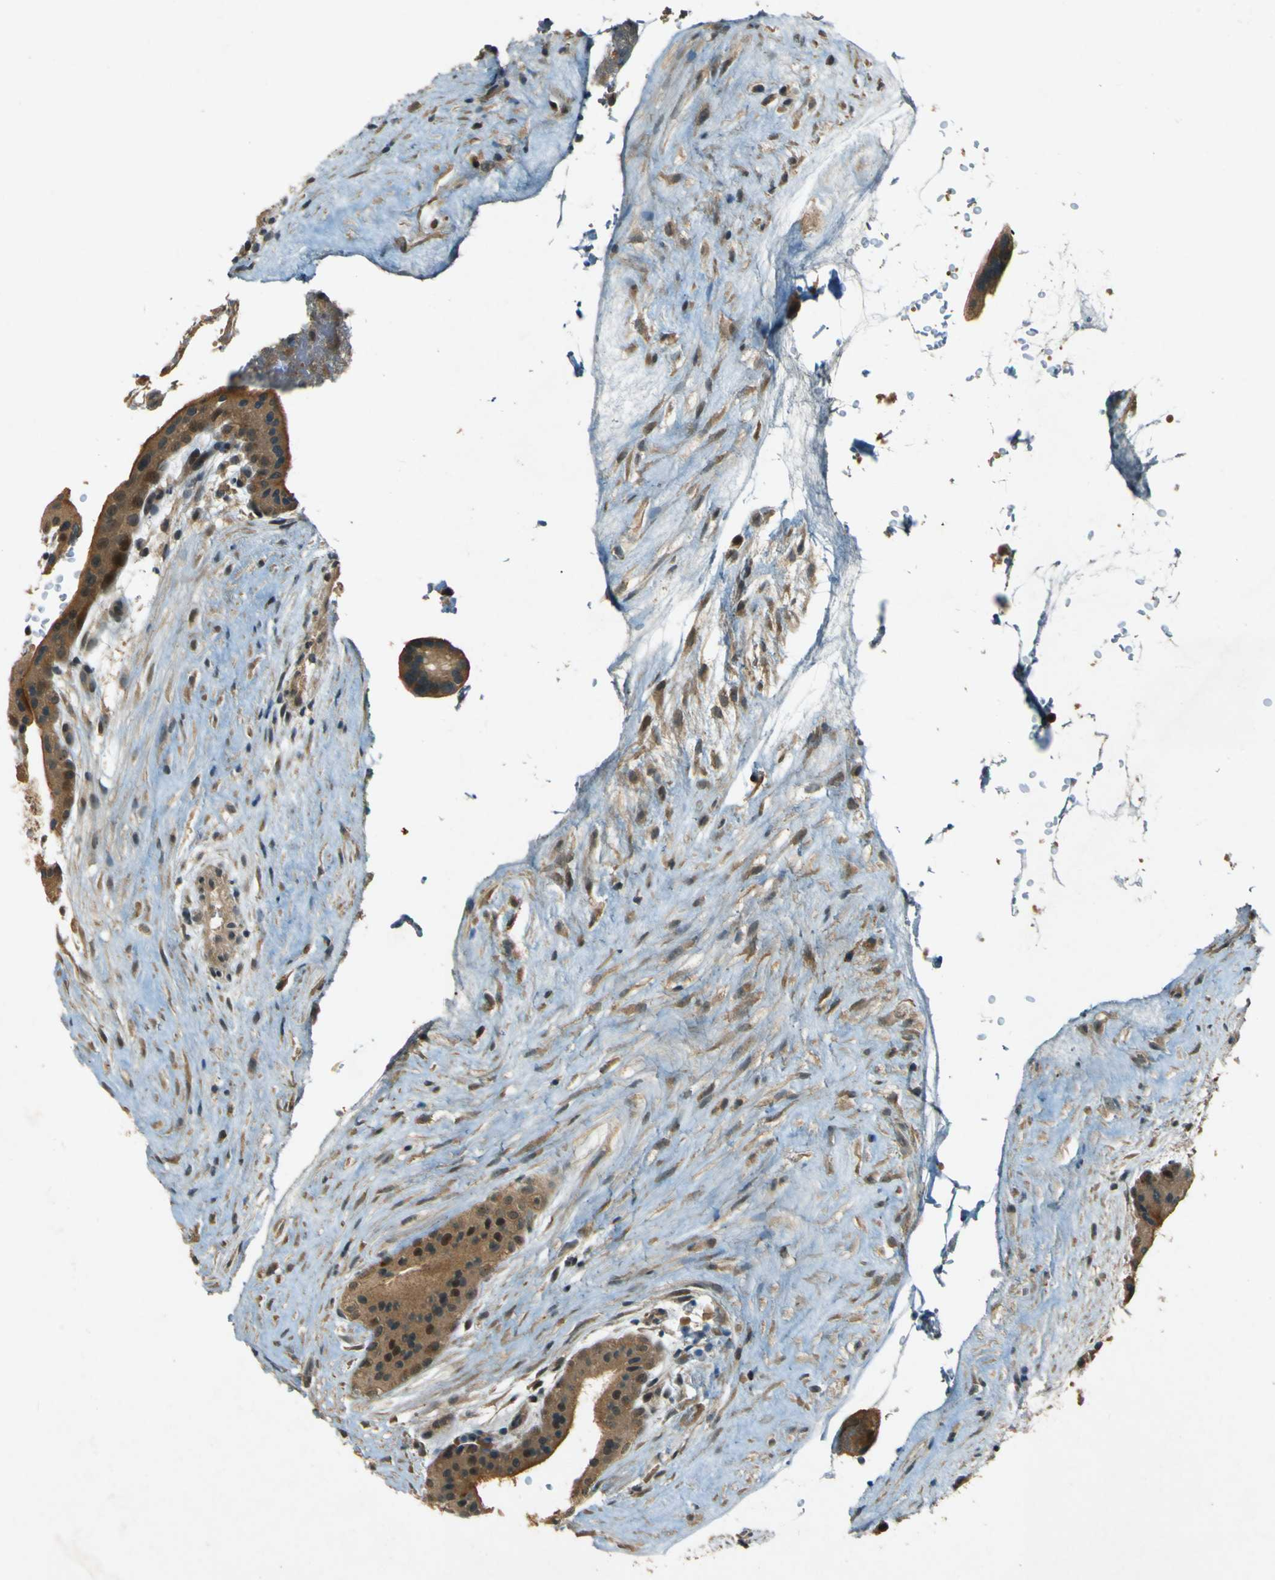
{"staining": {"intensity": "moderate", "quantity": ">75%", "location": "cytoplasmic/membranous,nuclear"}, "tissue": "placenta", "cell_type": "Trophoblastic cells", "image_type": "normal", "snomed": [{"axis": "morphology", "description": "Normal tissue, NOS"}, {"axis": "topography", "description": "Placenta"}], "caption": "Trophoblastic cells show medium levels of moderate cytoplasmic/membranous,nuclear staining in about >75% of cells in normal placenta.", "gene": "MPDZ", "patient": {"sex": "female", "age": 35}}